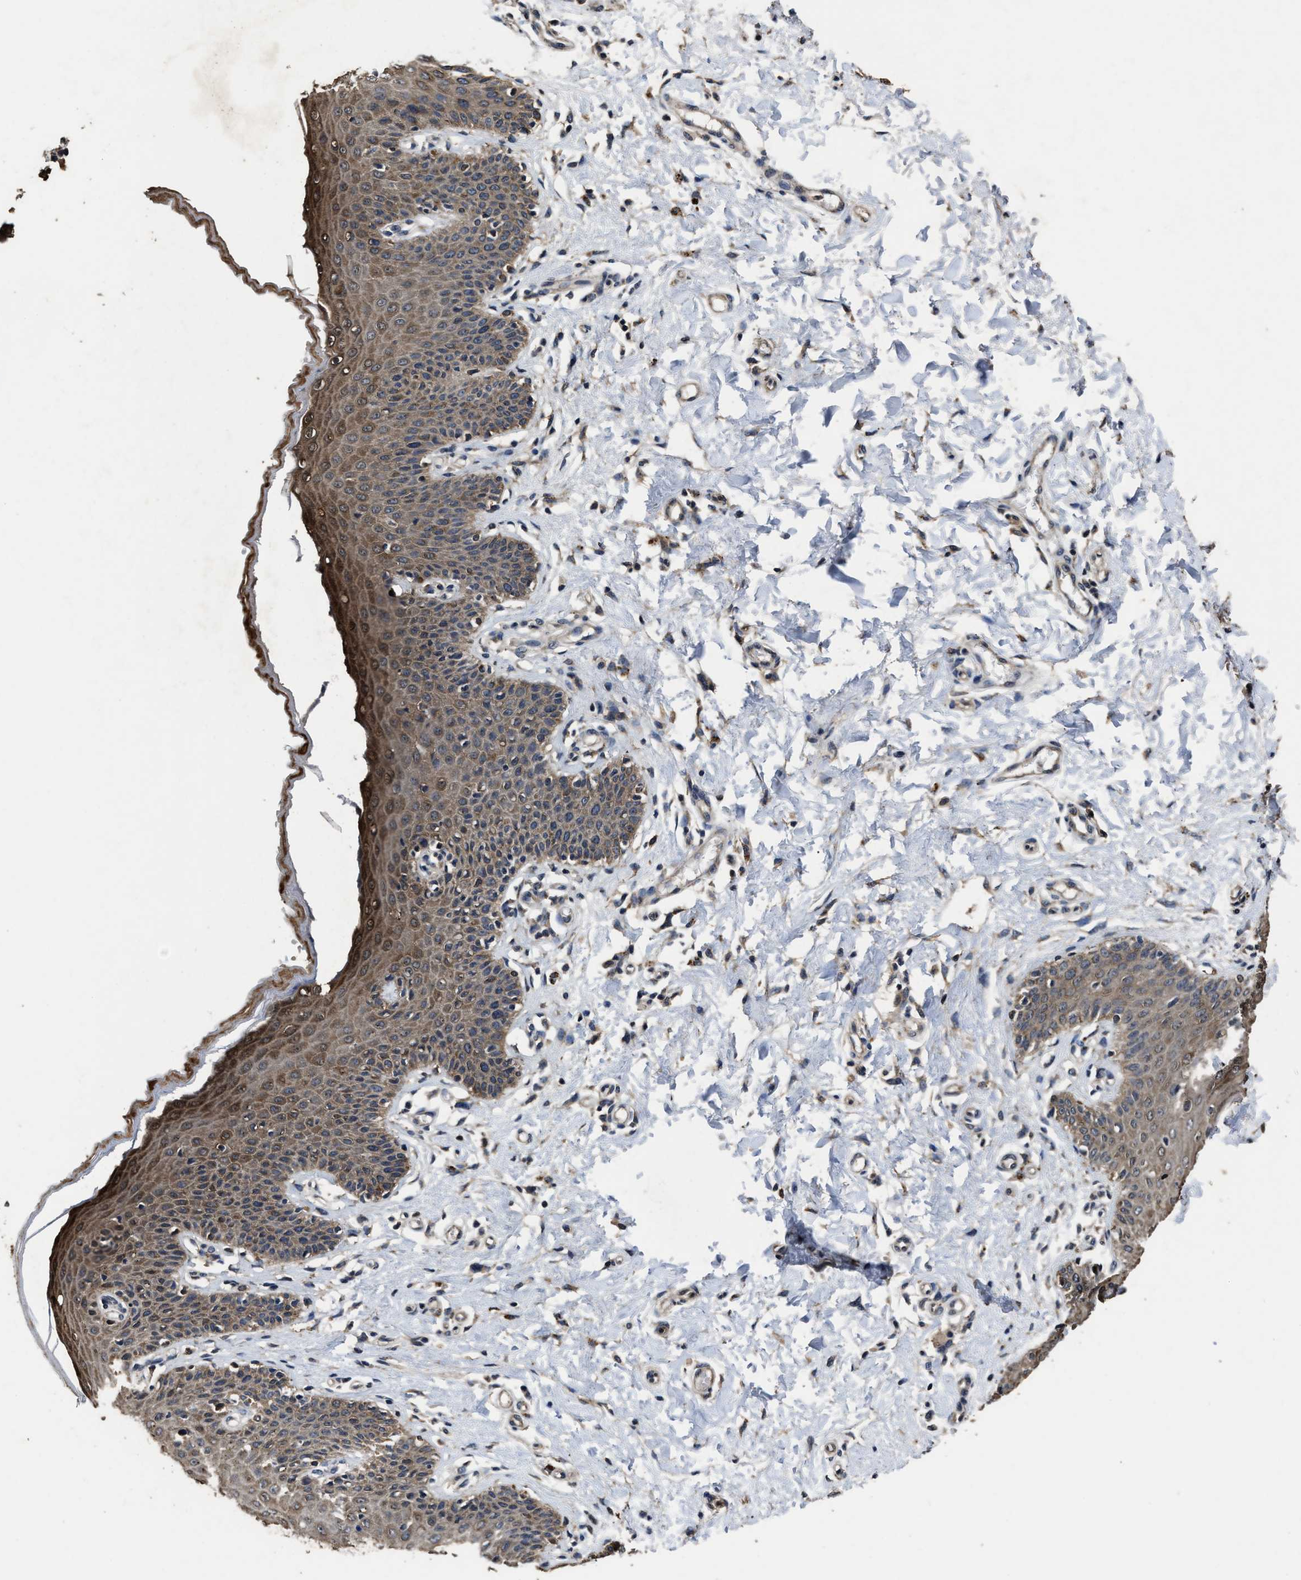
{"staining": {"intensity": "moderate", "quantity": ">75%", "location": "cytoplasmic/membranous"}, "tissue": "skin", "cell_type": "Epidermal cells", "image_type": "normal", "snomed": [{"axis": "morphology", "description": "Normal tissue, NOS"}, {"axis": "topography", "description": "Vulva"}], "caption": "Immunohistochemical staining of normal human skin demonstrates moderate cytoplasmic/membranous protein expression in about >75% of epidermal cells.", "gene": "EBAG9", "patient": {"sex": "female", "age": 66}}